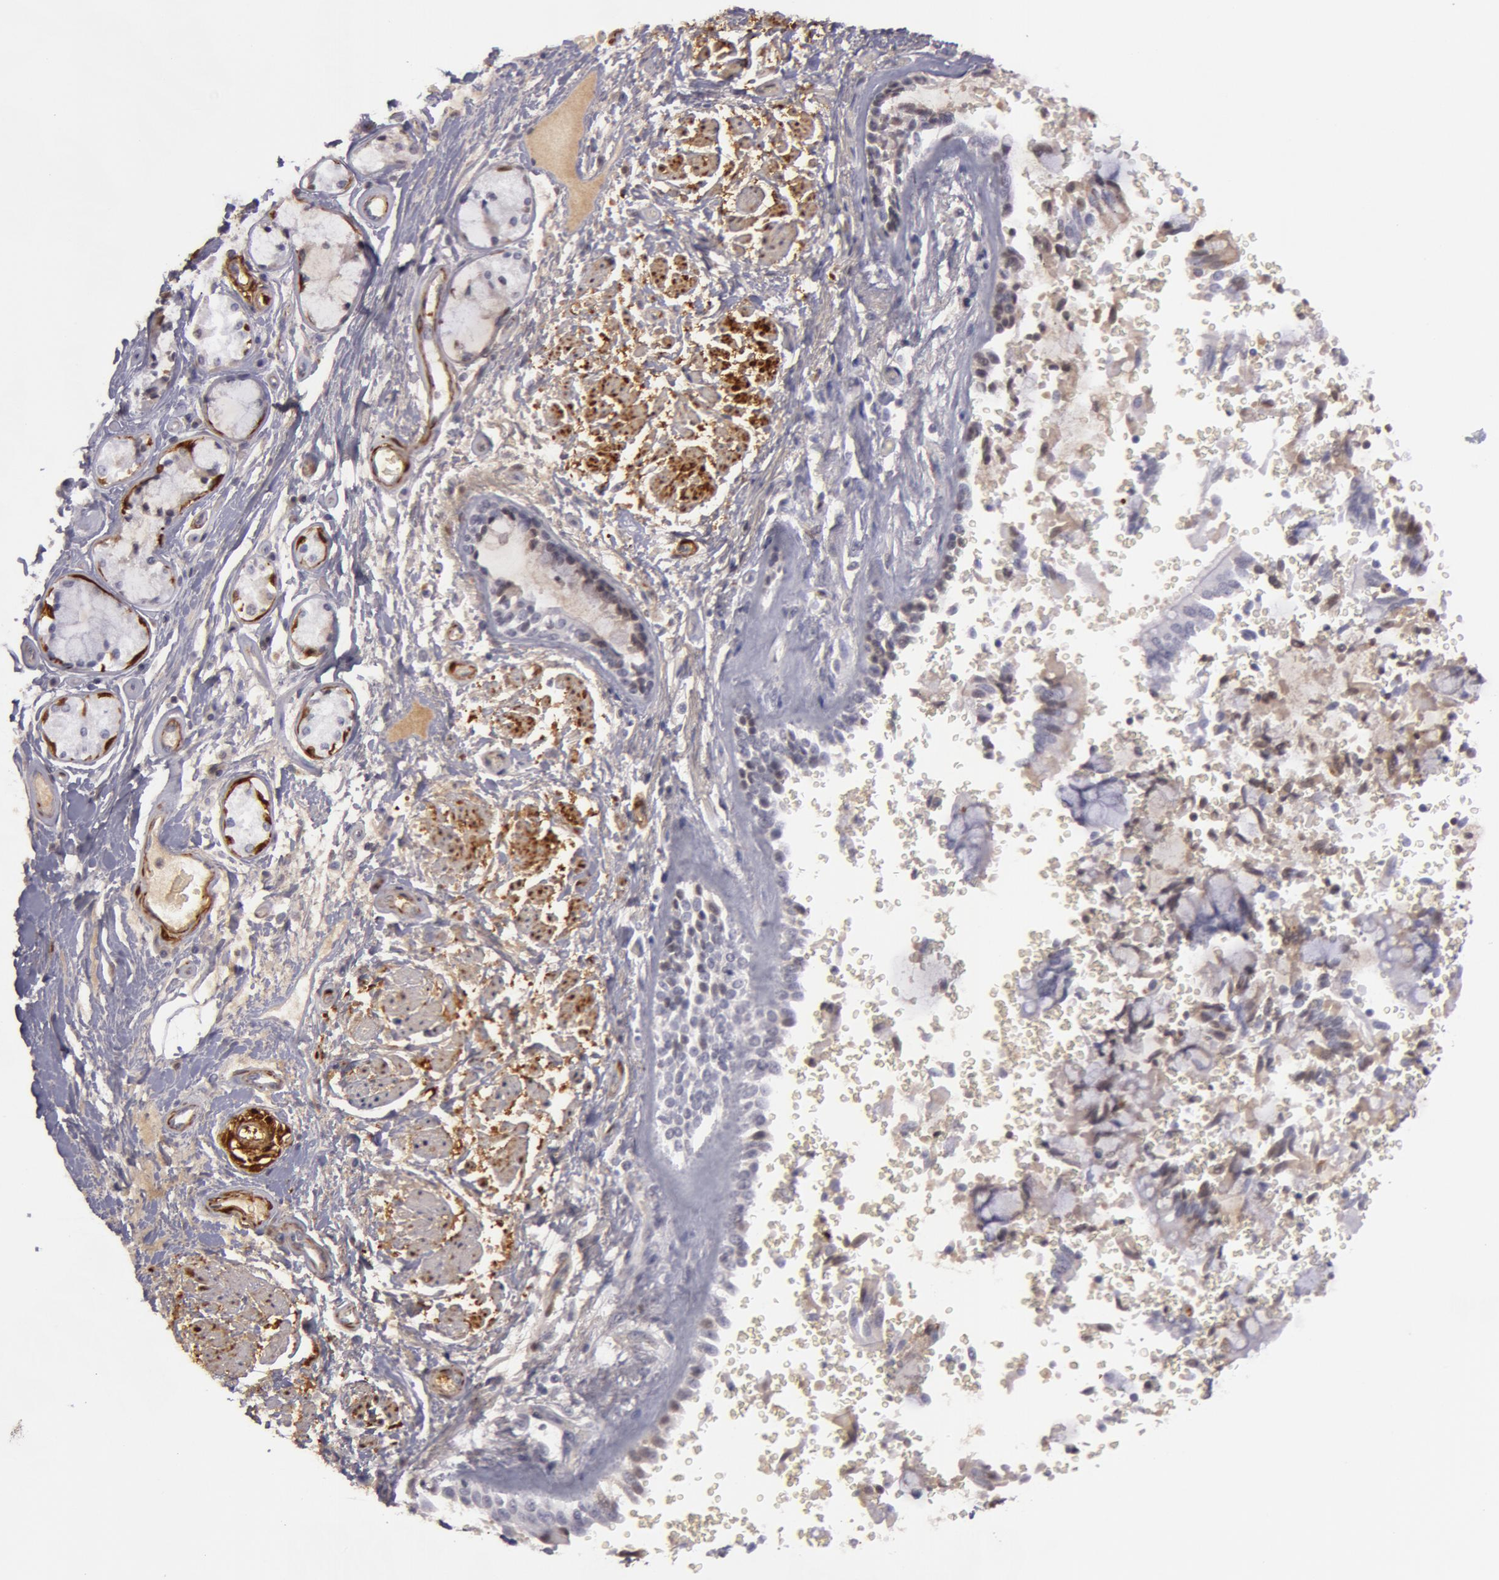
{"staining": {"intensity": "weak", "quantity": "<25%", "location": "cytoplasmic/membranous,nuclear"}, "tissue": "bronchus", "cell_type": "Respiratory epithelial cells", "image_type": "normal", "snomed": [{"axis": "morphology", "description": "Normal tissue, NOS"}, {"axis": "topography", "description": "Cartilage tissue"}, {"axis": "topography", "description": "Lung"}], "caption": "Immunohistochemistry (IHC) of unremarkable human bronchus reveals no positivity in respiratory epithelial cells.", "gene": "TAGLN", "patient": {"sex": "male", "age": 65}}